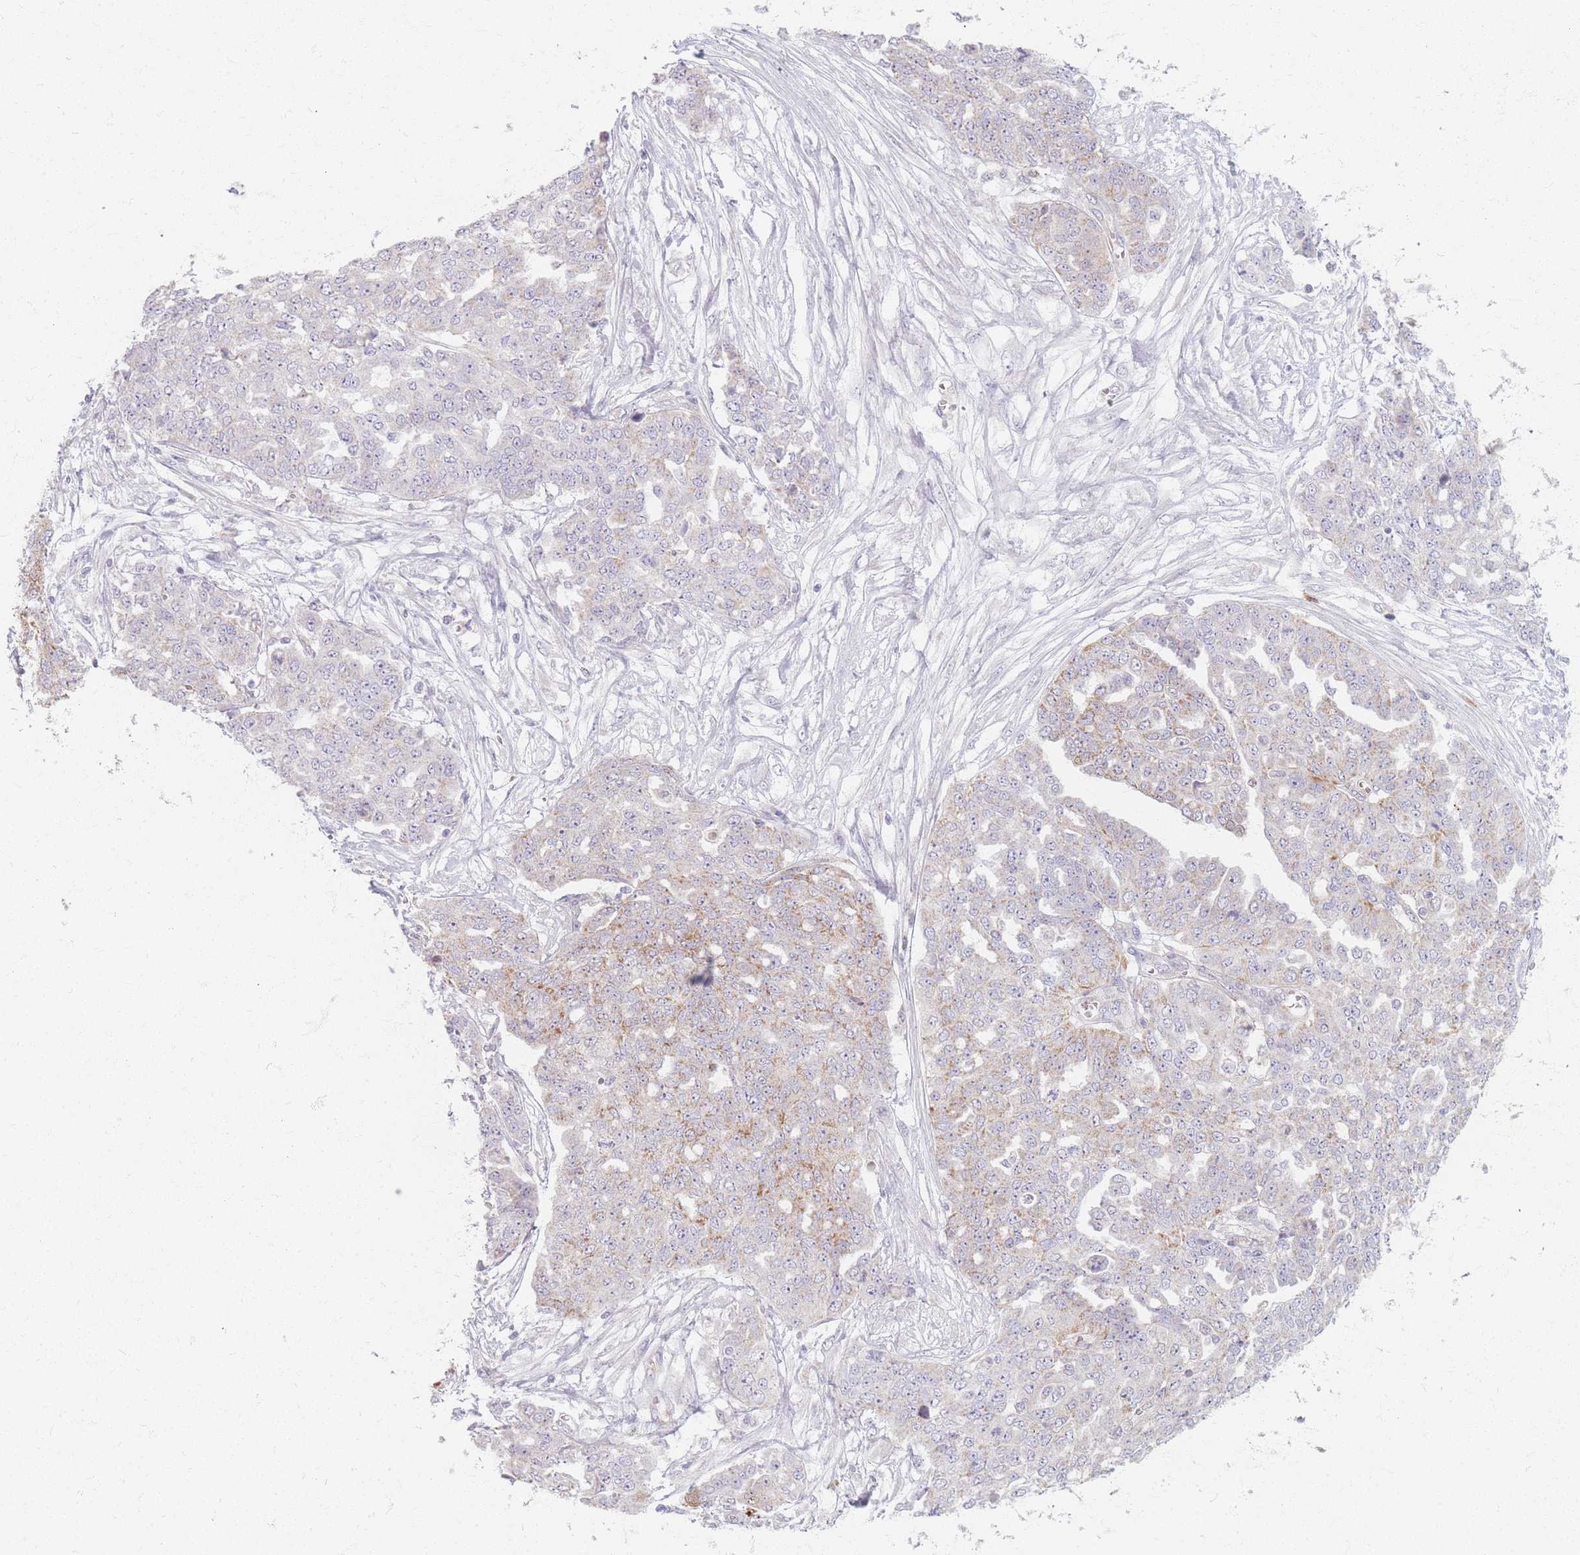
{"staining": {"intensity": "weak", "quantity": "25%-75%", "location": "cytoplasmic/membranous"}, "tissue": "ovarian cancer", "cell_type": "Tumor cells", "image_type": "cancer", "snomed": [{"axis": "morphology", "description": "Cystadenocarcinoma, serous, NOS"}, {"axis": "topography", "description": "Soft tissue"}, {"axis": "topography", "description": "Ovary"}], "caption": "An IHC histopathology image of tumor tissue is shown. Protein staining in brown labels weak cytoplasmic/membranous positivity in ovarian cancer within tumor cells. The staining was performed using DAB, with brown indicating positive protein expression. Nuclei are stained blue with hematoxylin.", "gene": "CHCHD7", "patient": {"sex": "female", "age": 57}}